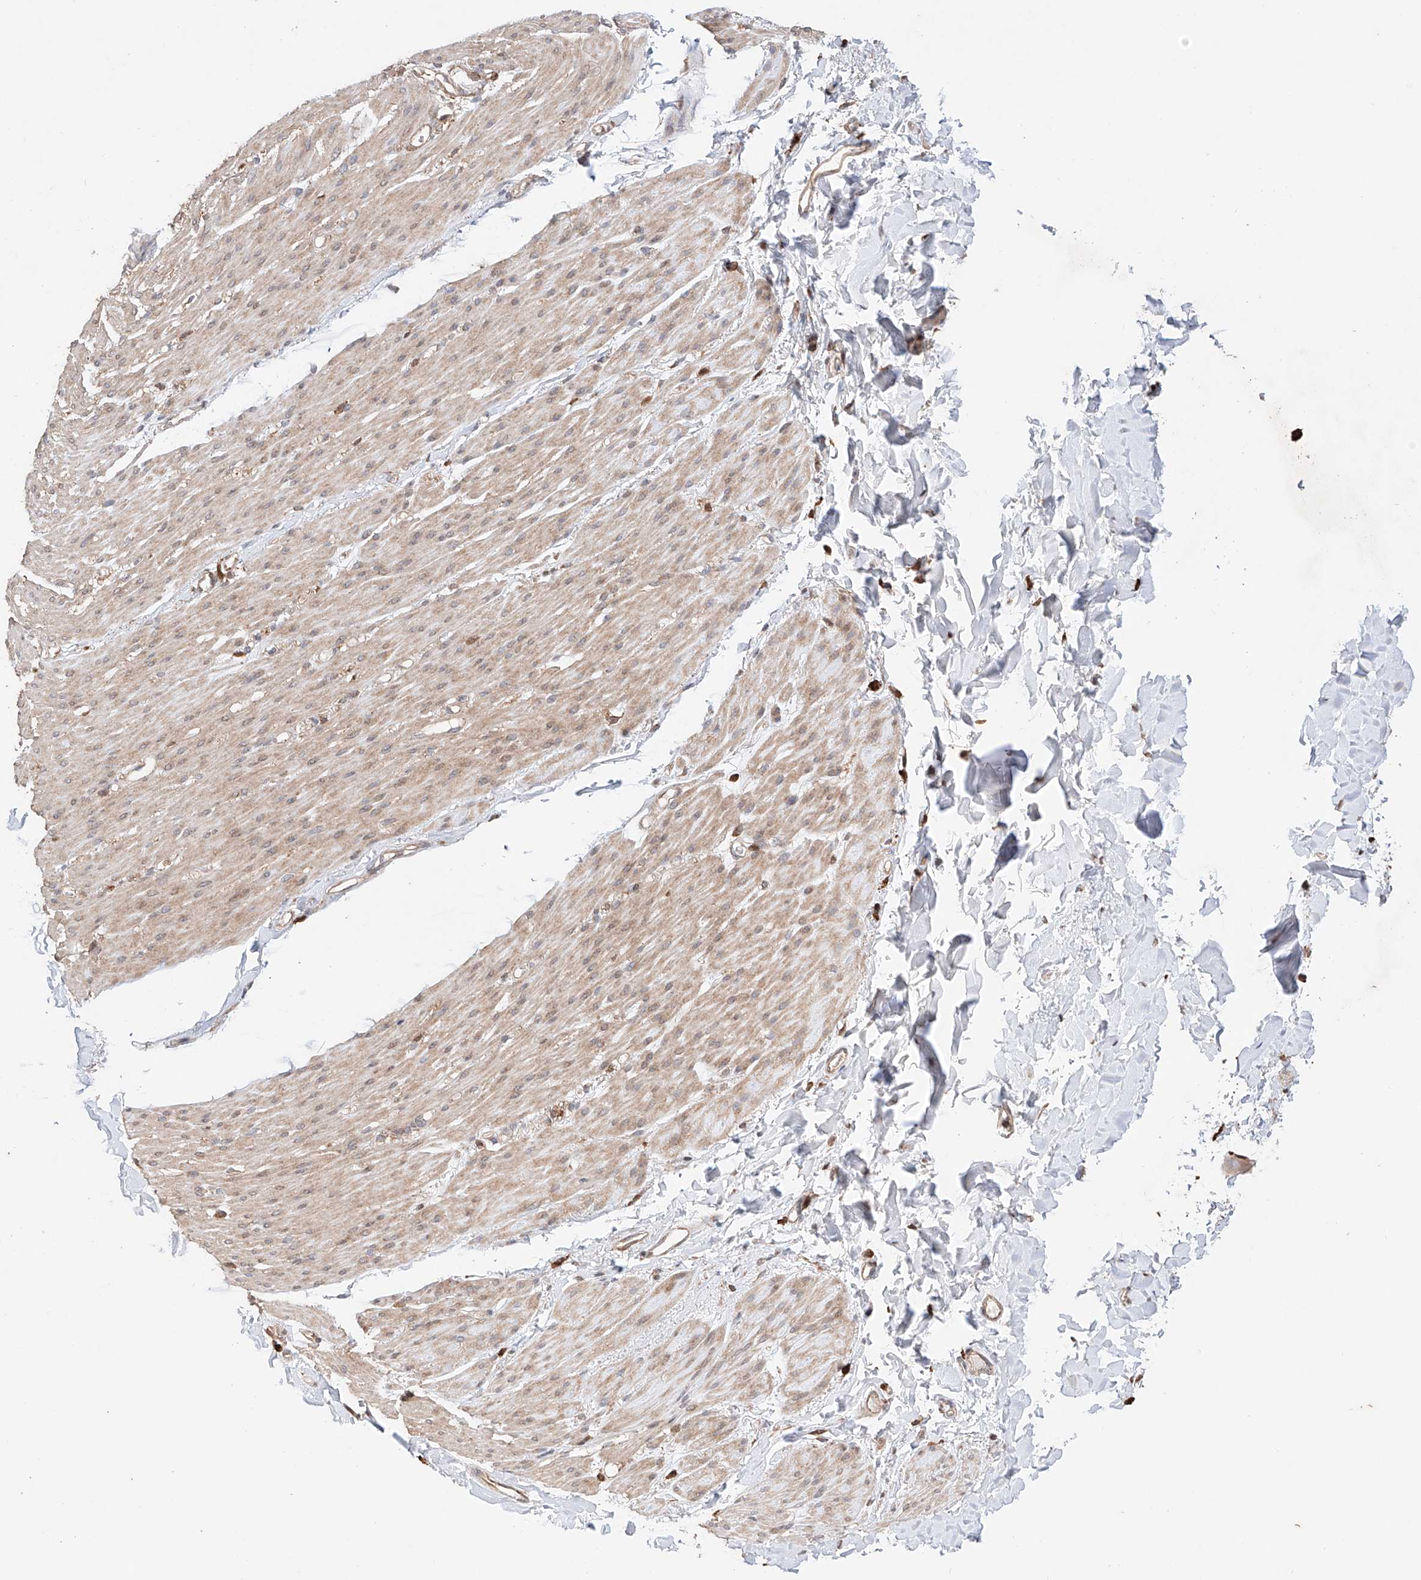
{"staining": {"intensity": "weak", "quantity": "25%-75%", "location": "cytoplasmic/membranous"}, "tissue": "smooth muscle", "cell_type": "Smooth muscle cells", "image_type": "normal", "snomed": [{"axis": "morphology", "description": "Urothelial carcinoma, High grade"}, {"axis": "topography", "description": "Urinary bladder"}], "caption": "A histopathology image showing weak cytoplasmic/membranous positivity in approximately 25%-75% of smooth muscle cells in benign smooth muscle, as visualized by brown immunohistochemical staining.", "gene": "IGSF22", "patient": {"sex": "male", "age": 46}}